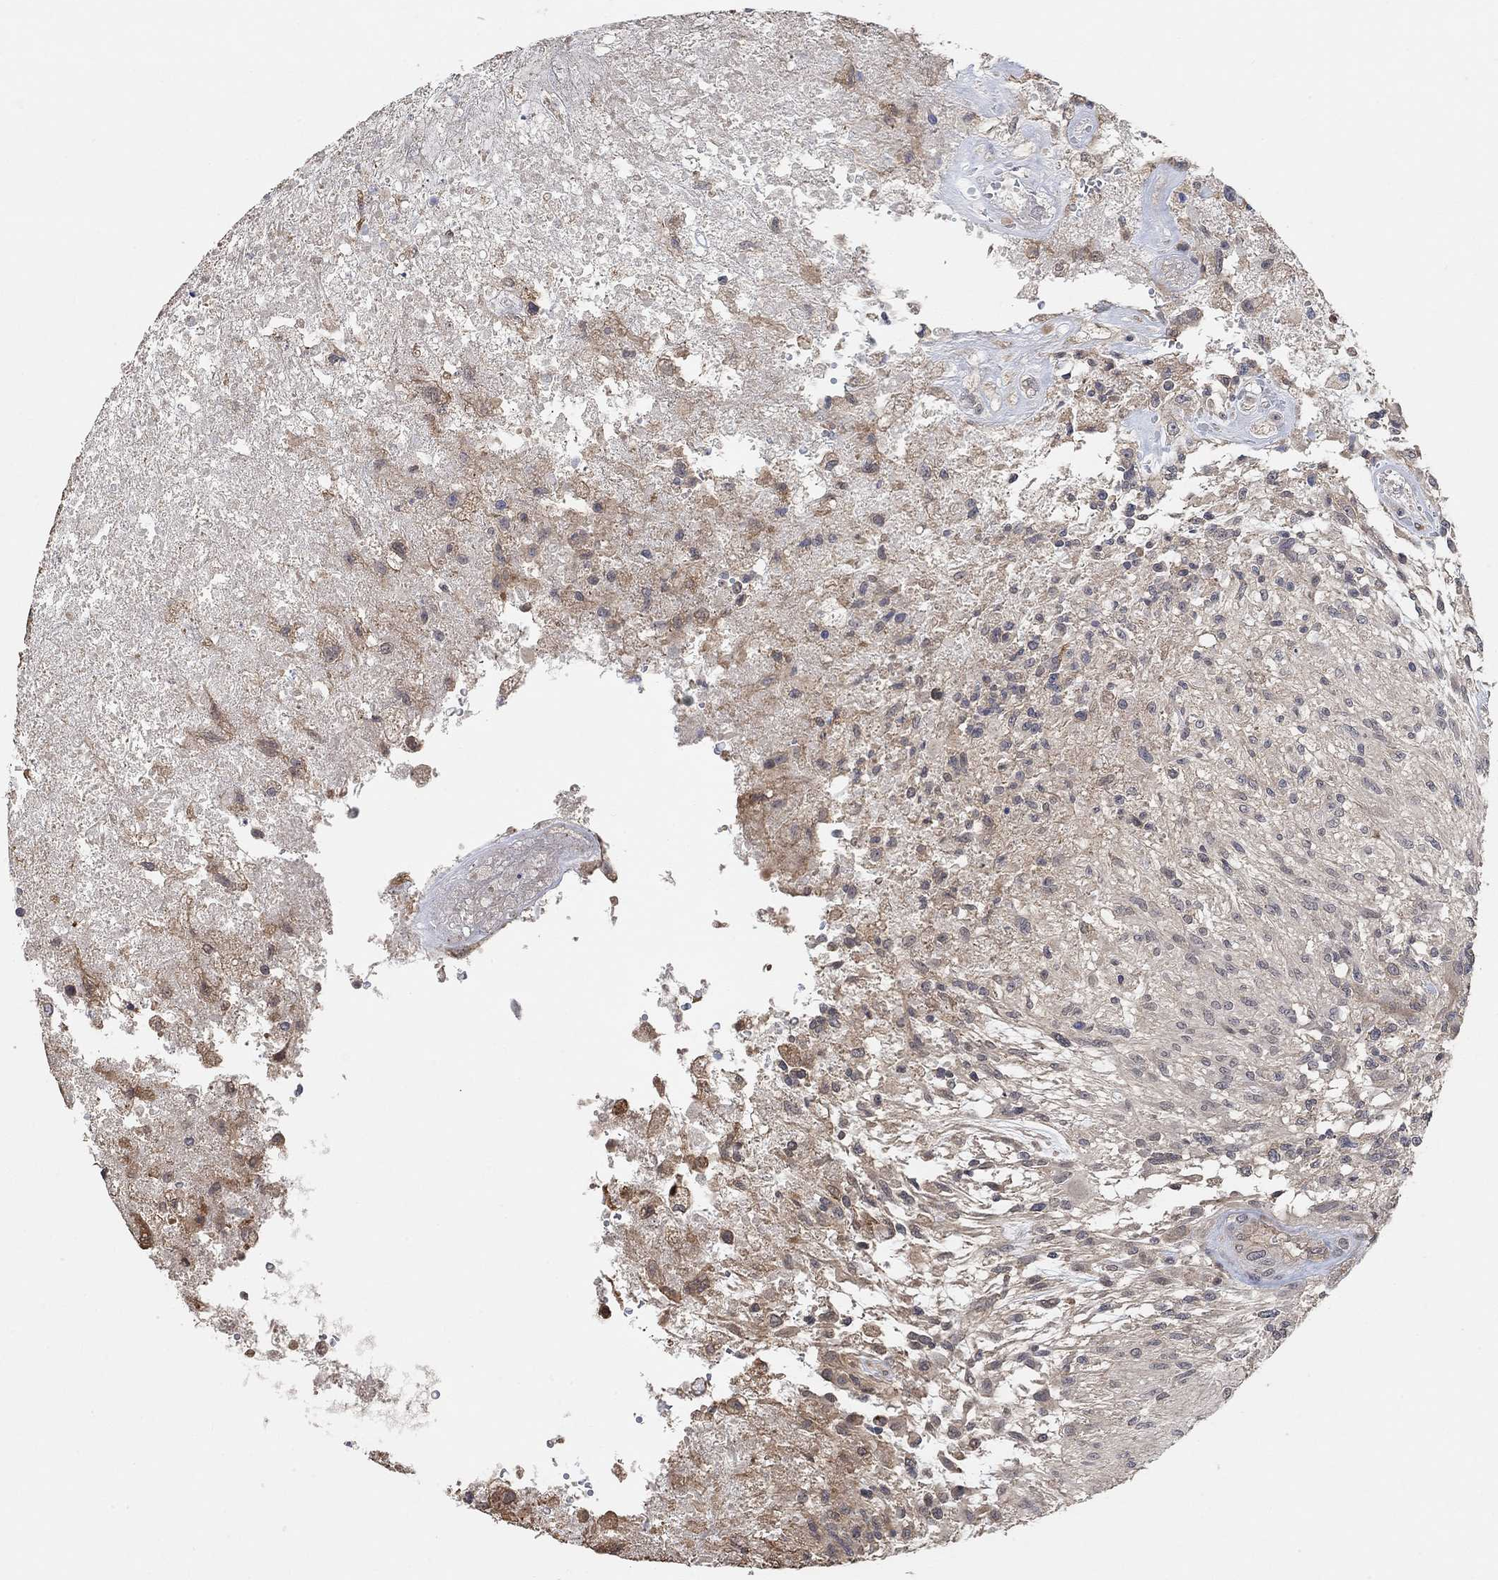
{"staining": {"intensity": "negative", "quantity": "none", "location": "none"}, "tissue": "glioma", "cell_type": "Tumor cells", "image_type": "cancer", "snomed": [{"axis": "morphology", "description": "Glioma, malignant, High grade"}, {"axis": "topography", "description": "Brain"}], "caption": "Tumor cells are negative for brown protein staining in malignant glioma (high-grade). Brightfield microscopy of immunohistochemistry (IHC) stained with DAB (3,3'-diaminobenzidine) (brown) and hematoxylin (blue), captured at high magnification.", "gene": "UNC5B", "patient": {"sex": "male", "age": 56}}